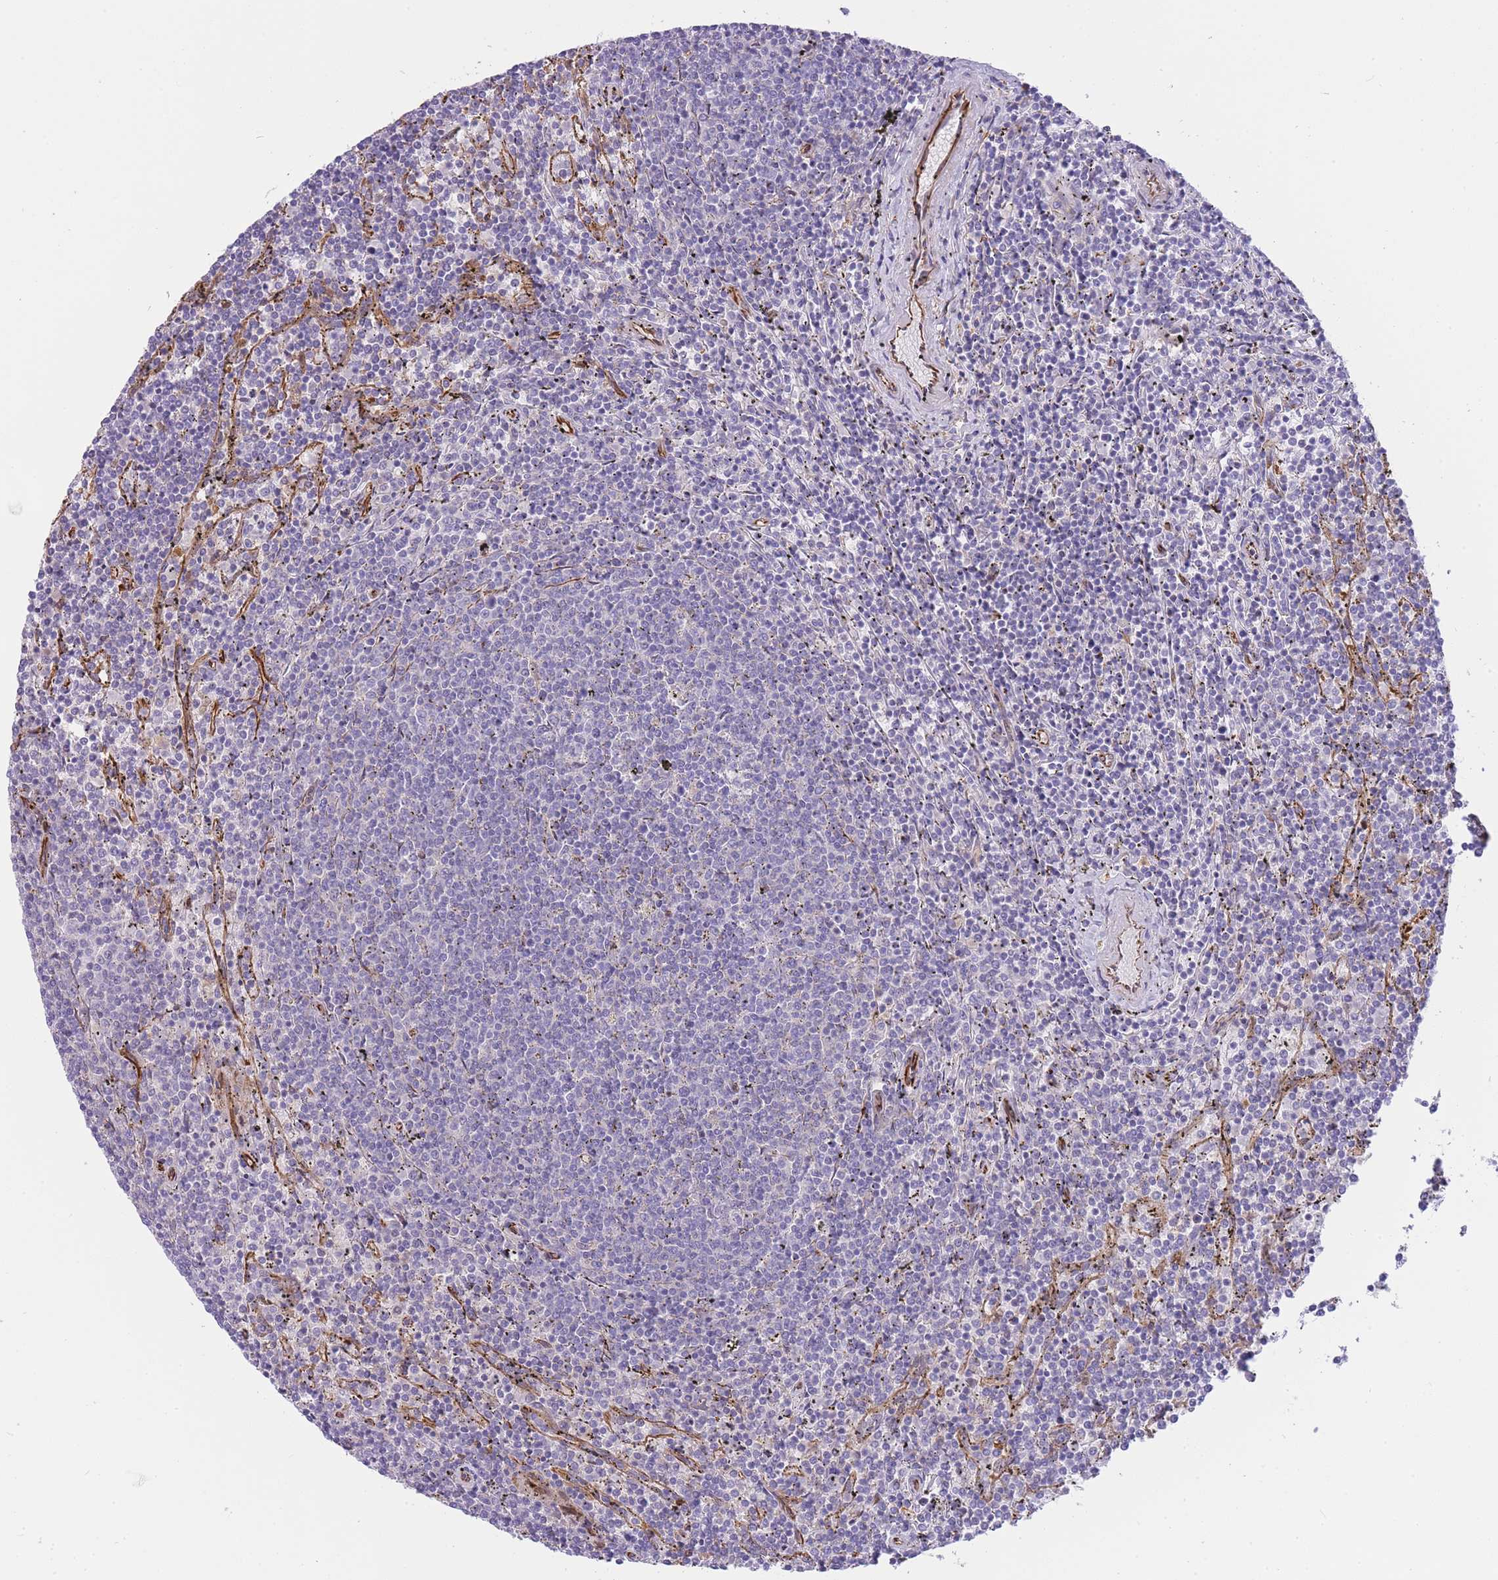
{"staining": {"intensity": "negative", "quantity": "none", "location": "none"}, "tissue": "lymphoma", "cell_type": "Tumor cells", "image_type": "cancer", "snomed": [{"axis": "morphology", "description": "Malignant lymphoma, non-Hodgkin's type, Low grade"}, {"axis": "topography", "description": "Spleen"}], "caption": "DAB (3,3'-diaminobenzidine) immunohistochemical staining of human malignant lymphoma, non-Hodgkin's type (low-grade) displays no significant staining in tumor cells.", "gene": "ECPAS", "patient": {"sex": "female", "age": 50}}